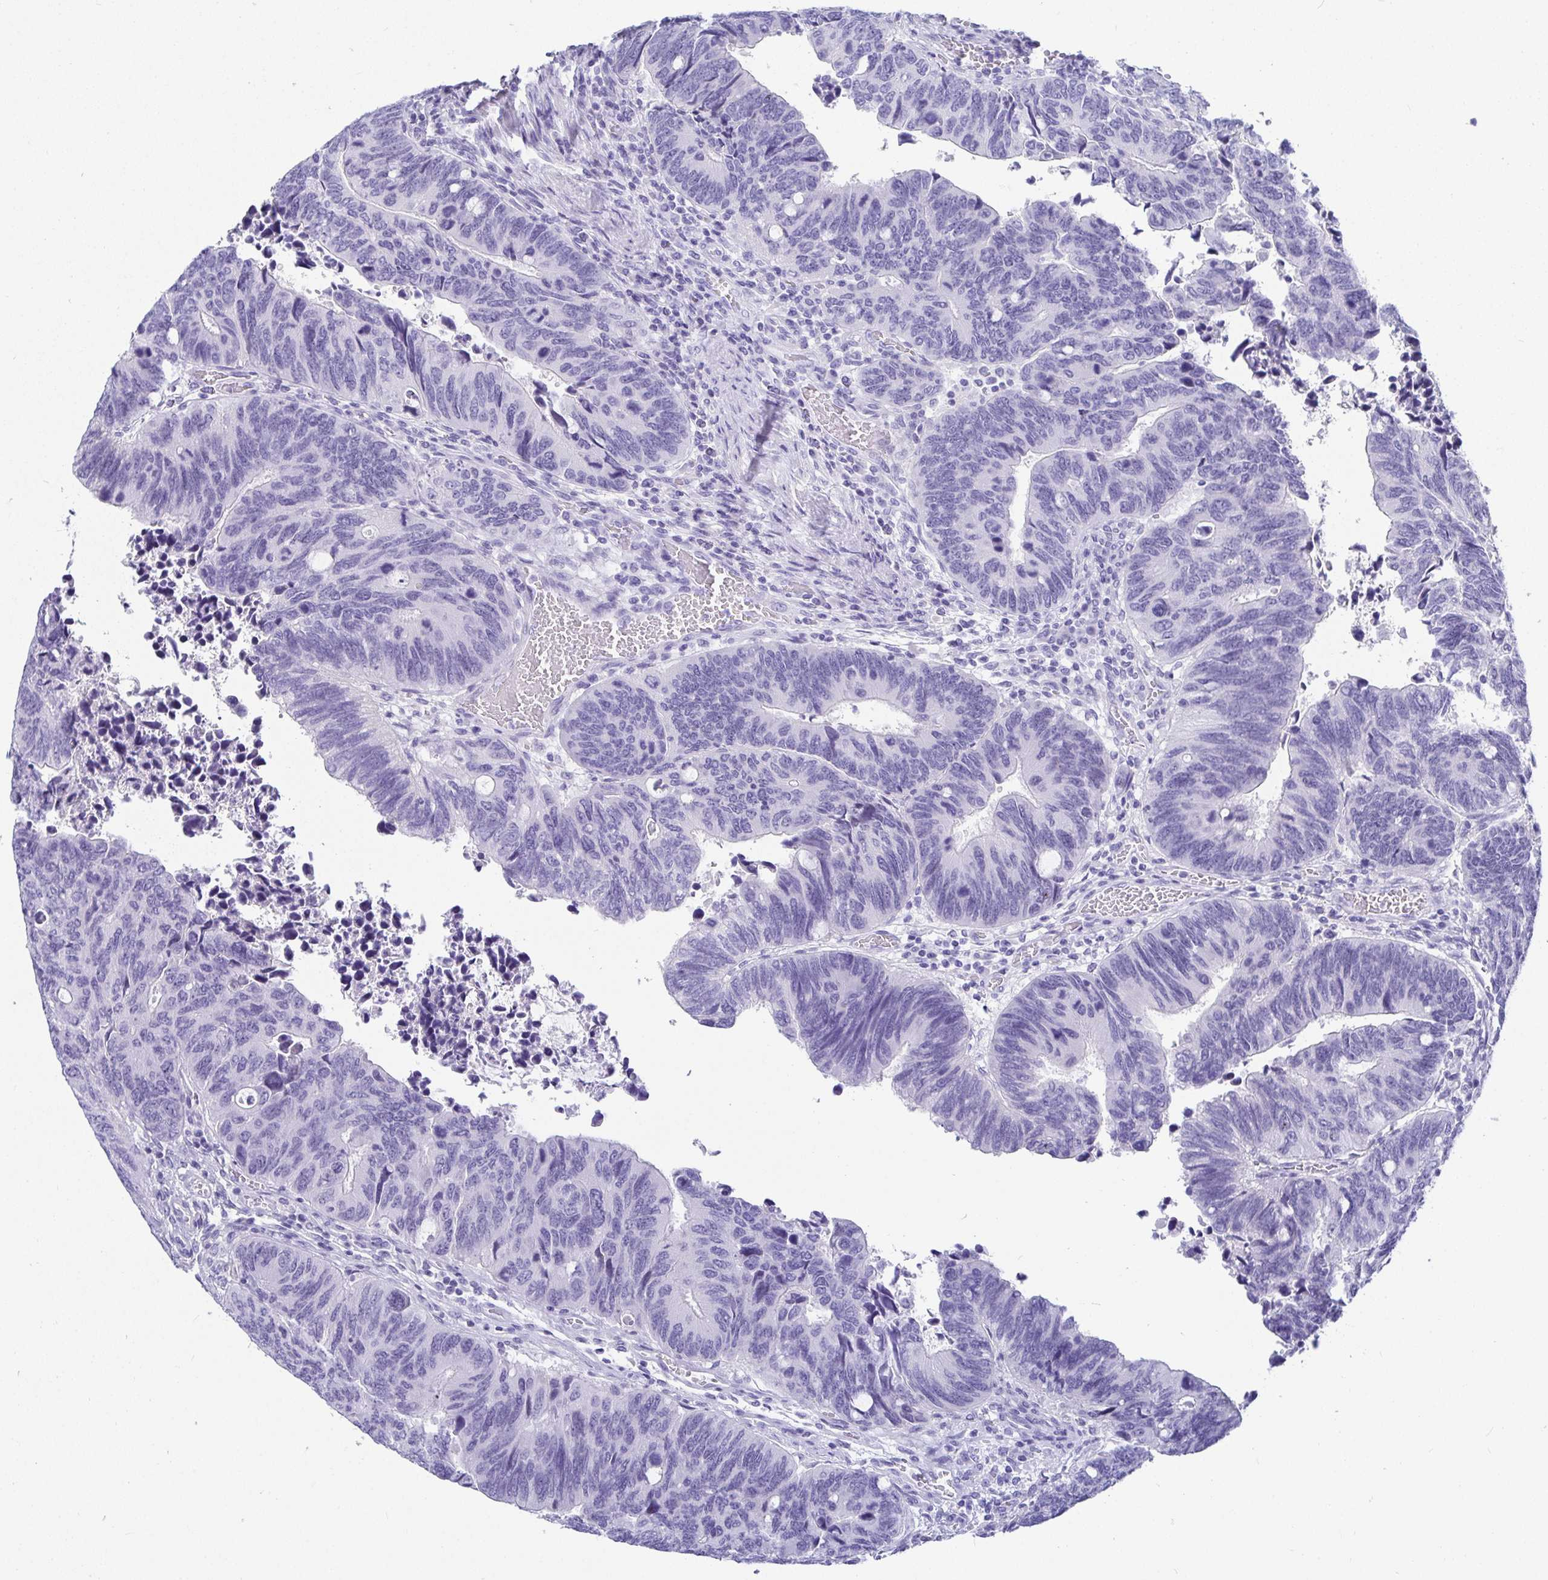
{"staining": {"intensity": "negative", "quantity": "none", "location": "none"}, "tissue": "colorectal cancer", "cell_type": "Tumor cells", "image_type": "cancer", "snomed": [{"axis": "morphology", "description": "Adenocarcinoma, NOS"}, {"axis": "topography", "description": "Colon"}], "caption": "Immunohistochemical staining of colorectal adenocarcinoma reveals no significant positivity in tumor cells.", "gene": "TMEM241", "patient": {"sex": "male", "age": 87}}